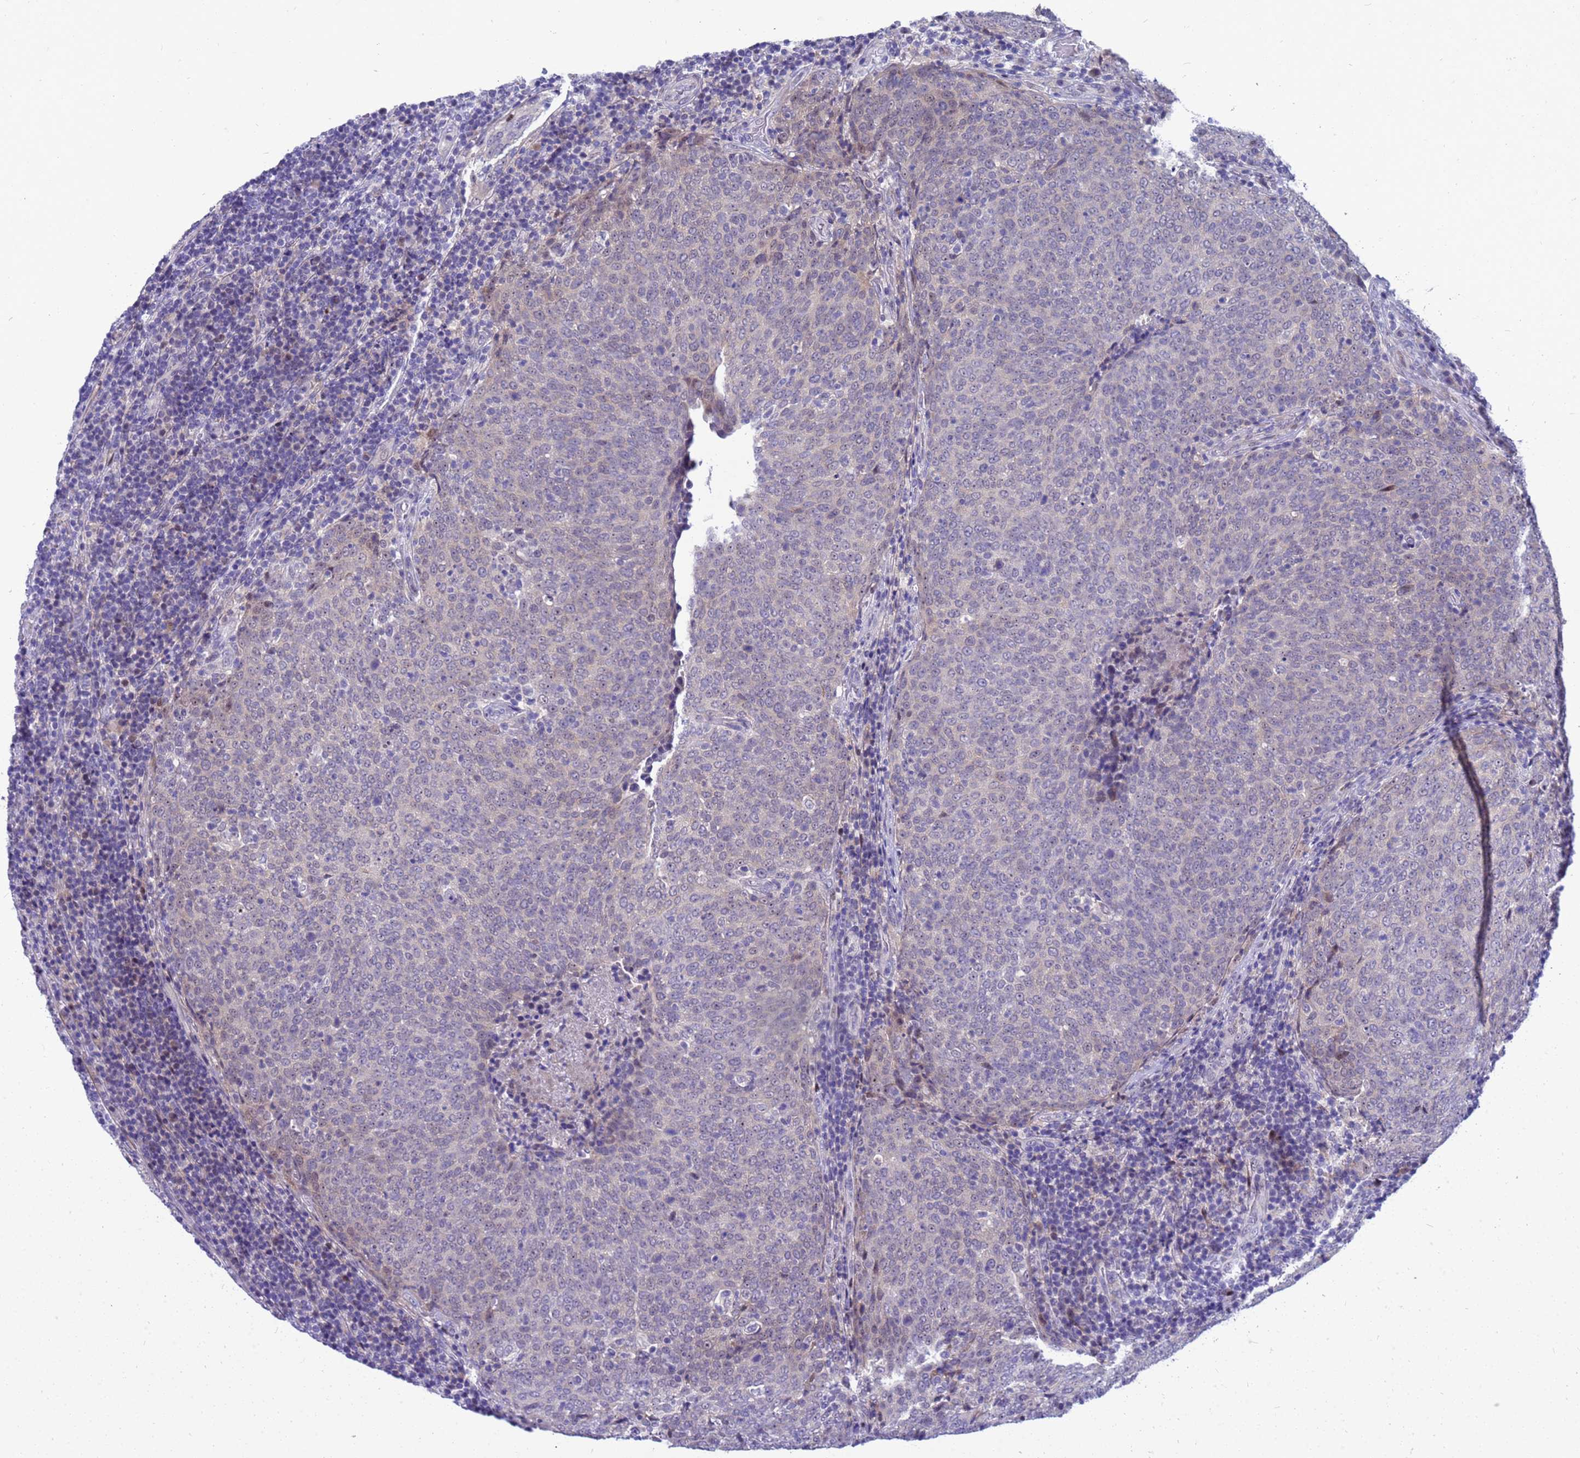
{"staining": {"intensity": "weak", "quantity": "<25%", "location": "nuclear"}, "tissue": "head and neck cancer", "cell_type": "Tumor cells", "image_type": "cancer", "snomed": [{"axis": "morphology", "description": "Squamous cell carcinoma, NOS"}, {"axis": "morphology", "description": "Squamous cell carcinoma, metastatic, NOS"}, {"axis": "topography", "description": "Lymph node"}, {"axis": "topography", "description": "Head-Neck"}], "caption": "Tumor cells show no significant protein expression in head and neck metastatic squamous cell carcinoma.", "gene": "LRATD1", "patient": {"sex": "male", "age": 62}}